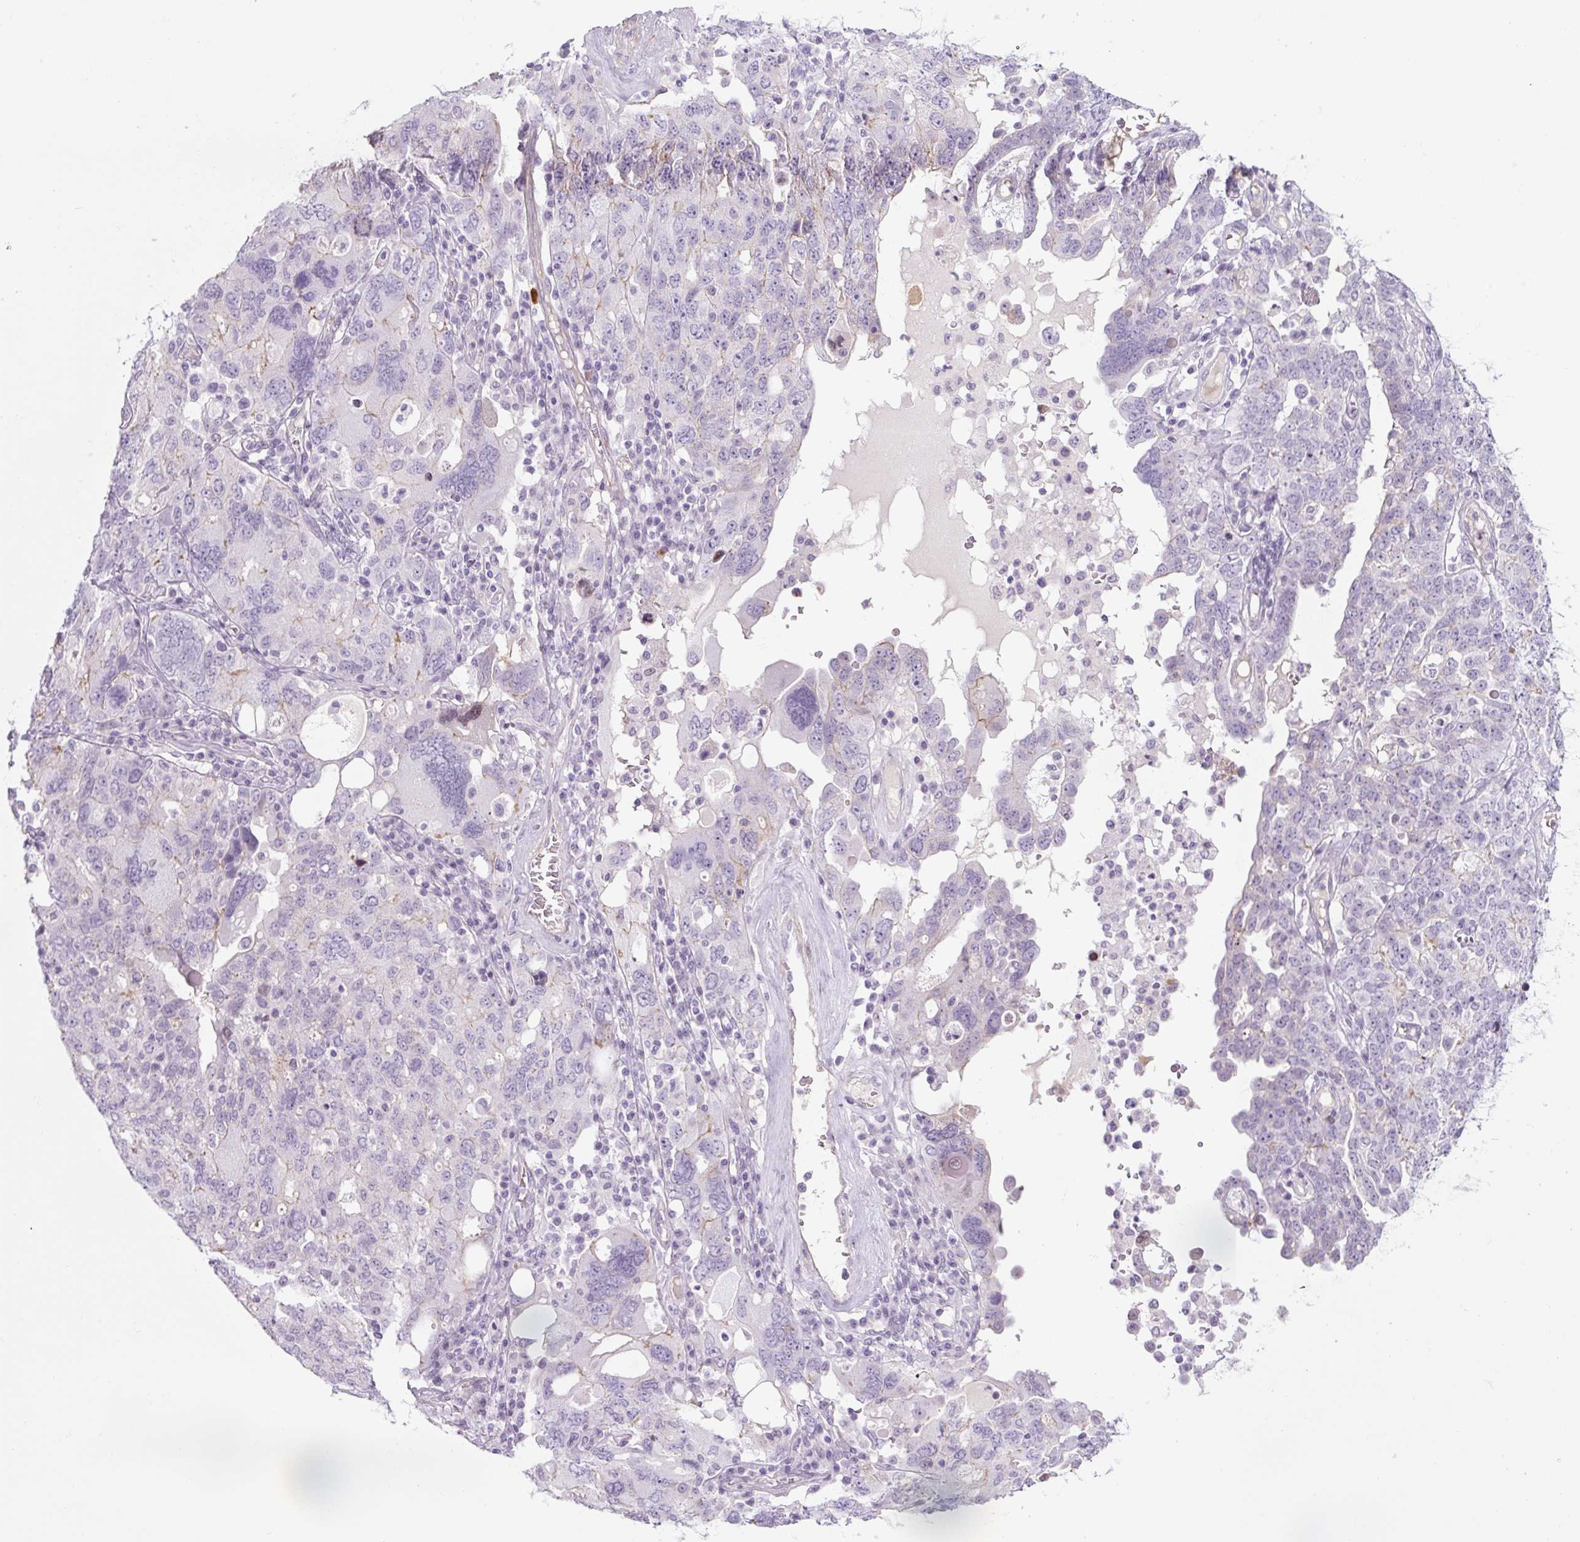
{"staining": {"intensity": "weak", "quantity": "<25%", "location": "nuclear"}, "tissue": "ovarian cancer", "cell_type": "Tumor cells", "image_type": "cancer", "snomed": [{"axis": "morphology", "description": "Carcinoma, endometroid"}, {"axis": "topography", "description": "Ovary"}], "caption": "Immunohistochemical staining of ovarian endometroid carcinoma demonstrates no significant positivity in tumor cells.", "gene": "PRM1", "patient": {"sex": "female", "age": 62}}